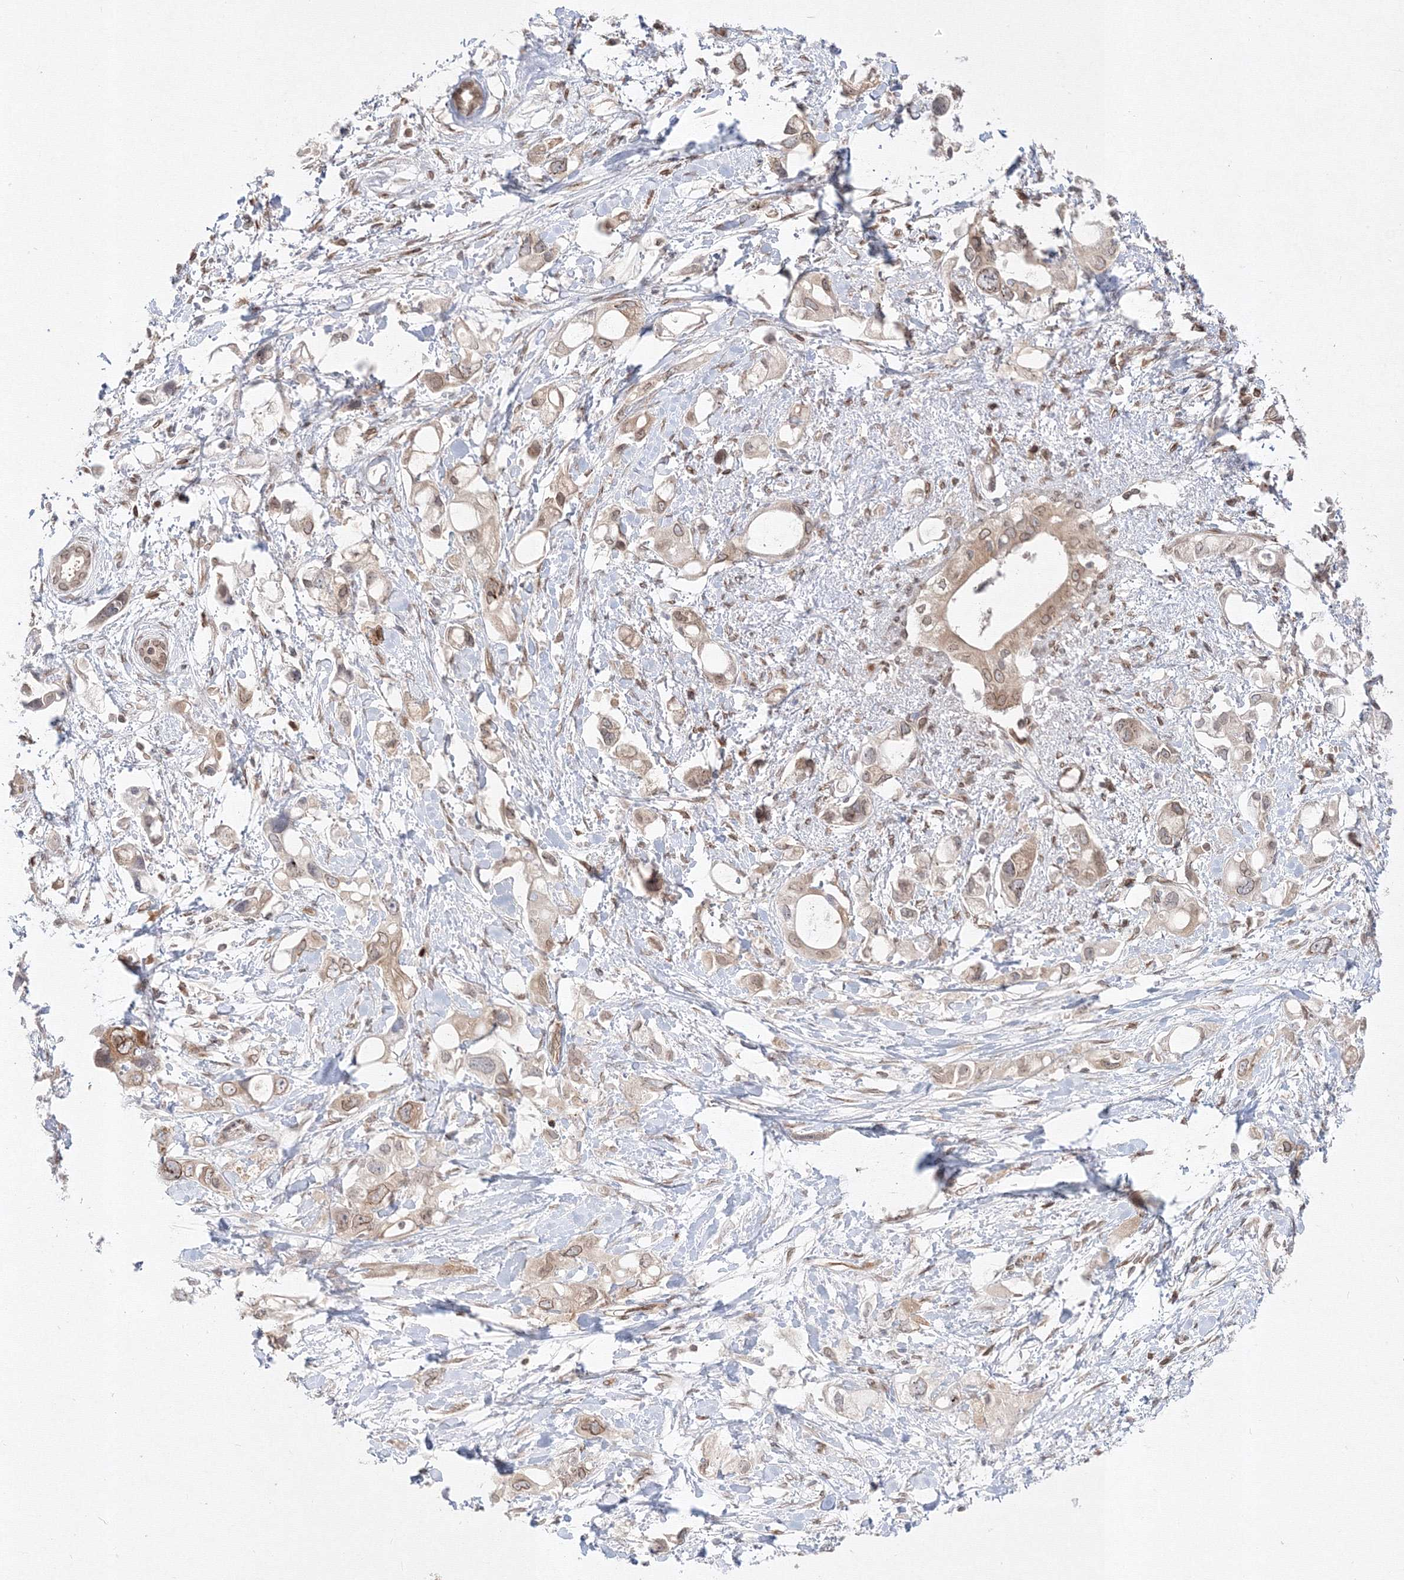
{"staining": {"intensity": "weak", "quantity": "25%-75%", "location": "cytoplasmic/membranous,nuclear"}, "tissue": "pancreatic cancer", "cell_type": "Tumor cells", "image_type": "cancer", "snomed": [{"axis": "morphology", "description": "Adenocarcinoma, NOS"}, {"axis": "topography", "description": "Pancreas"}], "caption": "A histopathology image of adenocarcinoma (pancreatic) stained for a protein exhibits weak cytoplasmic/membranous and nuclear brown staining in tumor cells.", "gene": "DNAJB2", "patient": {"sex": "female", "age": 56}}